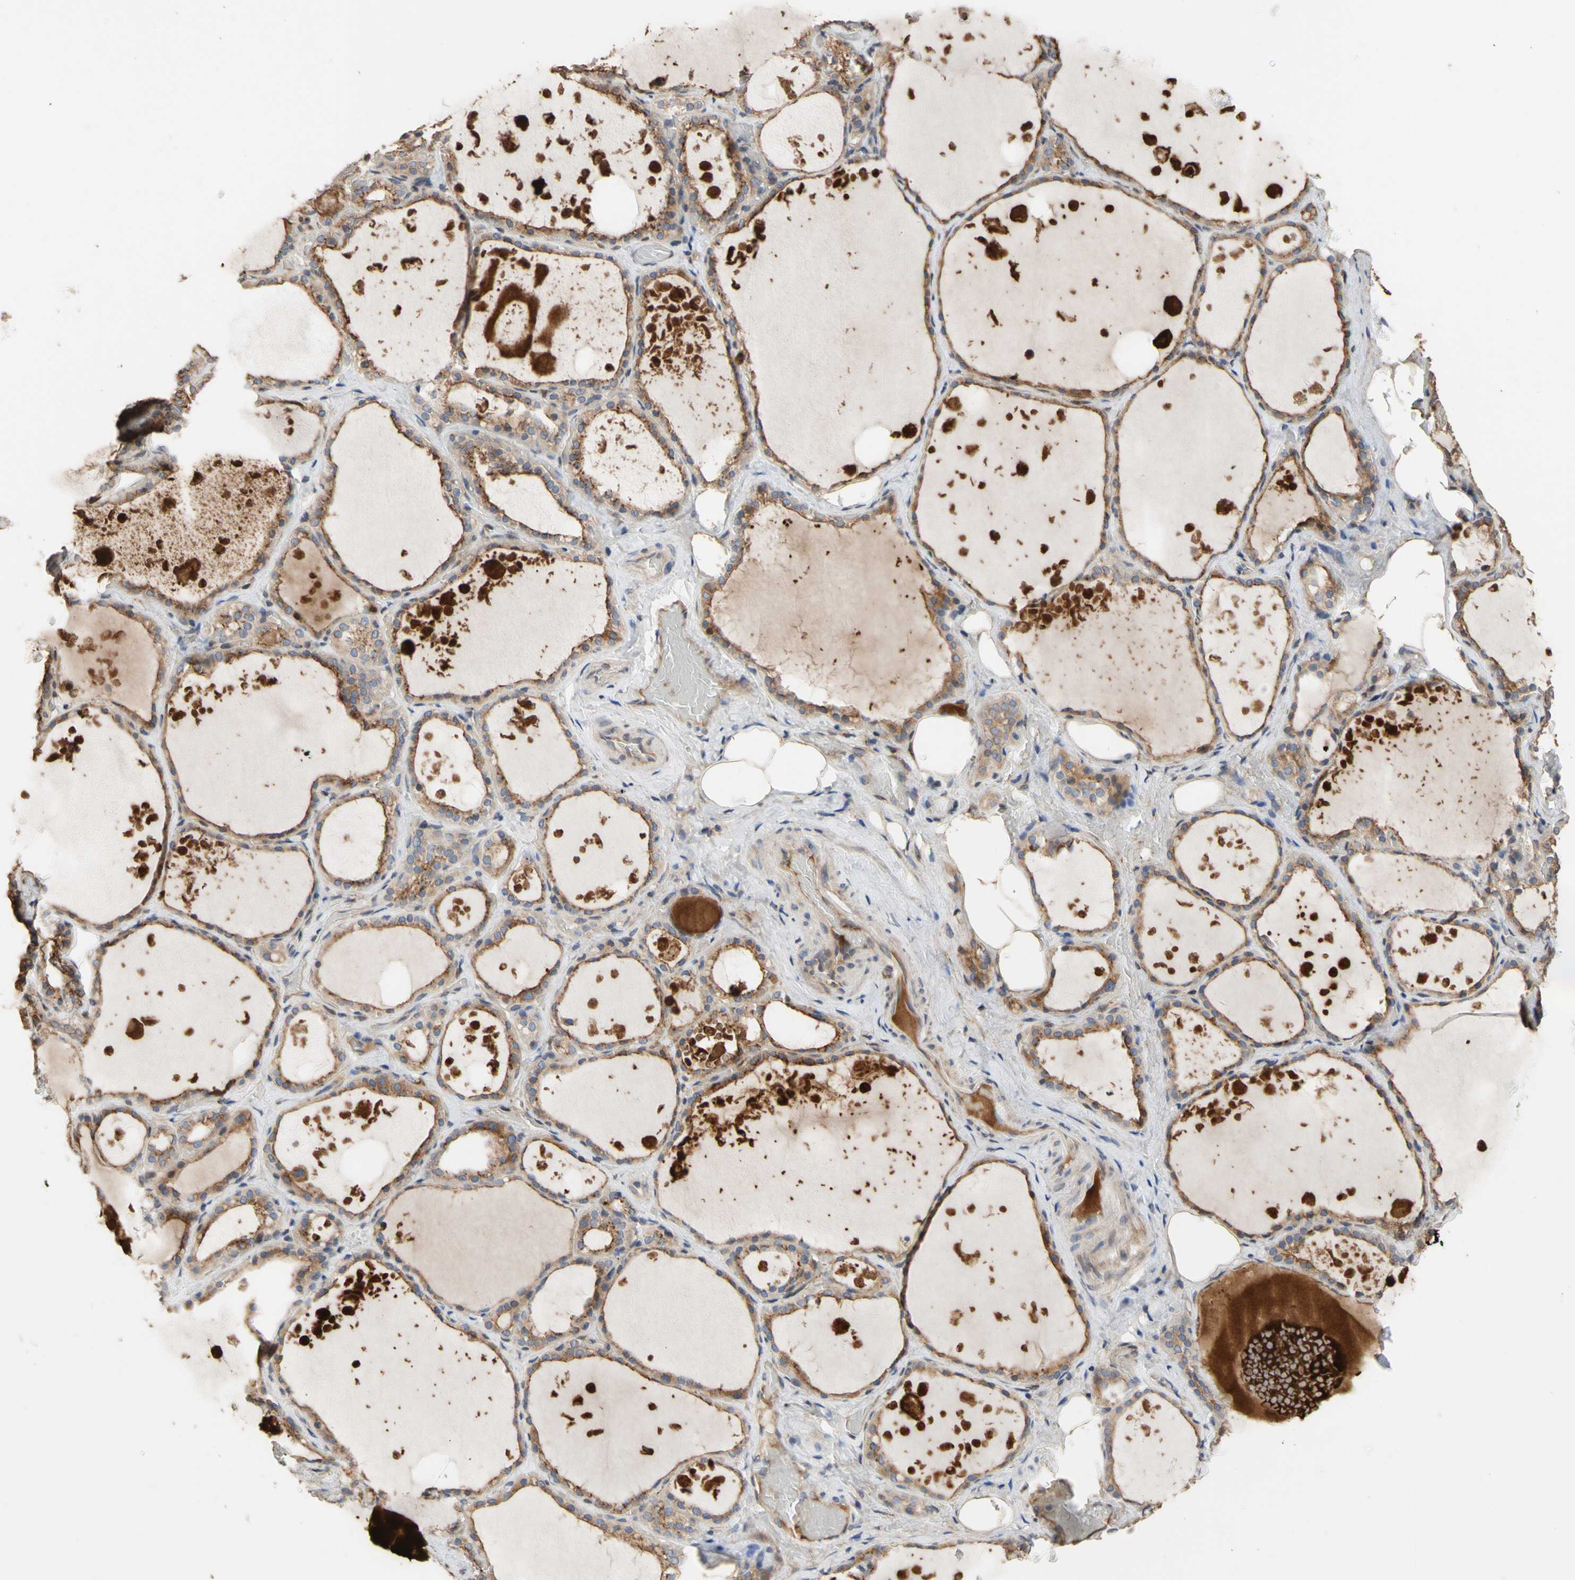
{"staining": {"intensity": "moderate", "quantity": ">75%", "location": "cytoplasmic/membranous"}, "tissue": "thyroid gland", "cell_type": "Glandular cells", "image_type": "normal", "snomed": [{"axis": "morphology", "description": "Normal tissue, NOS"}, {"axis": "topography", "description": "Thyroid gland"}], "caption": "IHC histopathology image of normal human thyroid gland stained for a protein (brown), which displays medium levels of moderate cytoplasmic/membranous staining in approximately >75% of glandular cells.", "gene": "NECTIN3", "patient": {"sex": "male", "age": 61}}